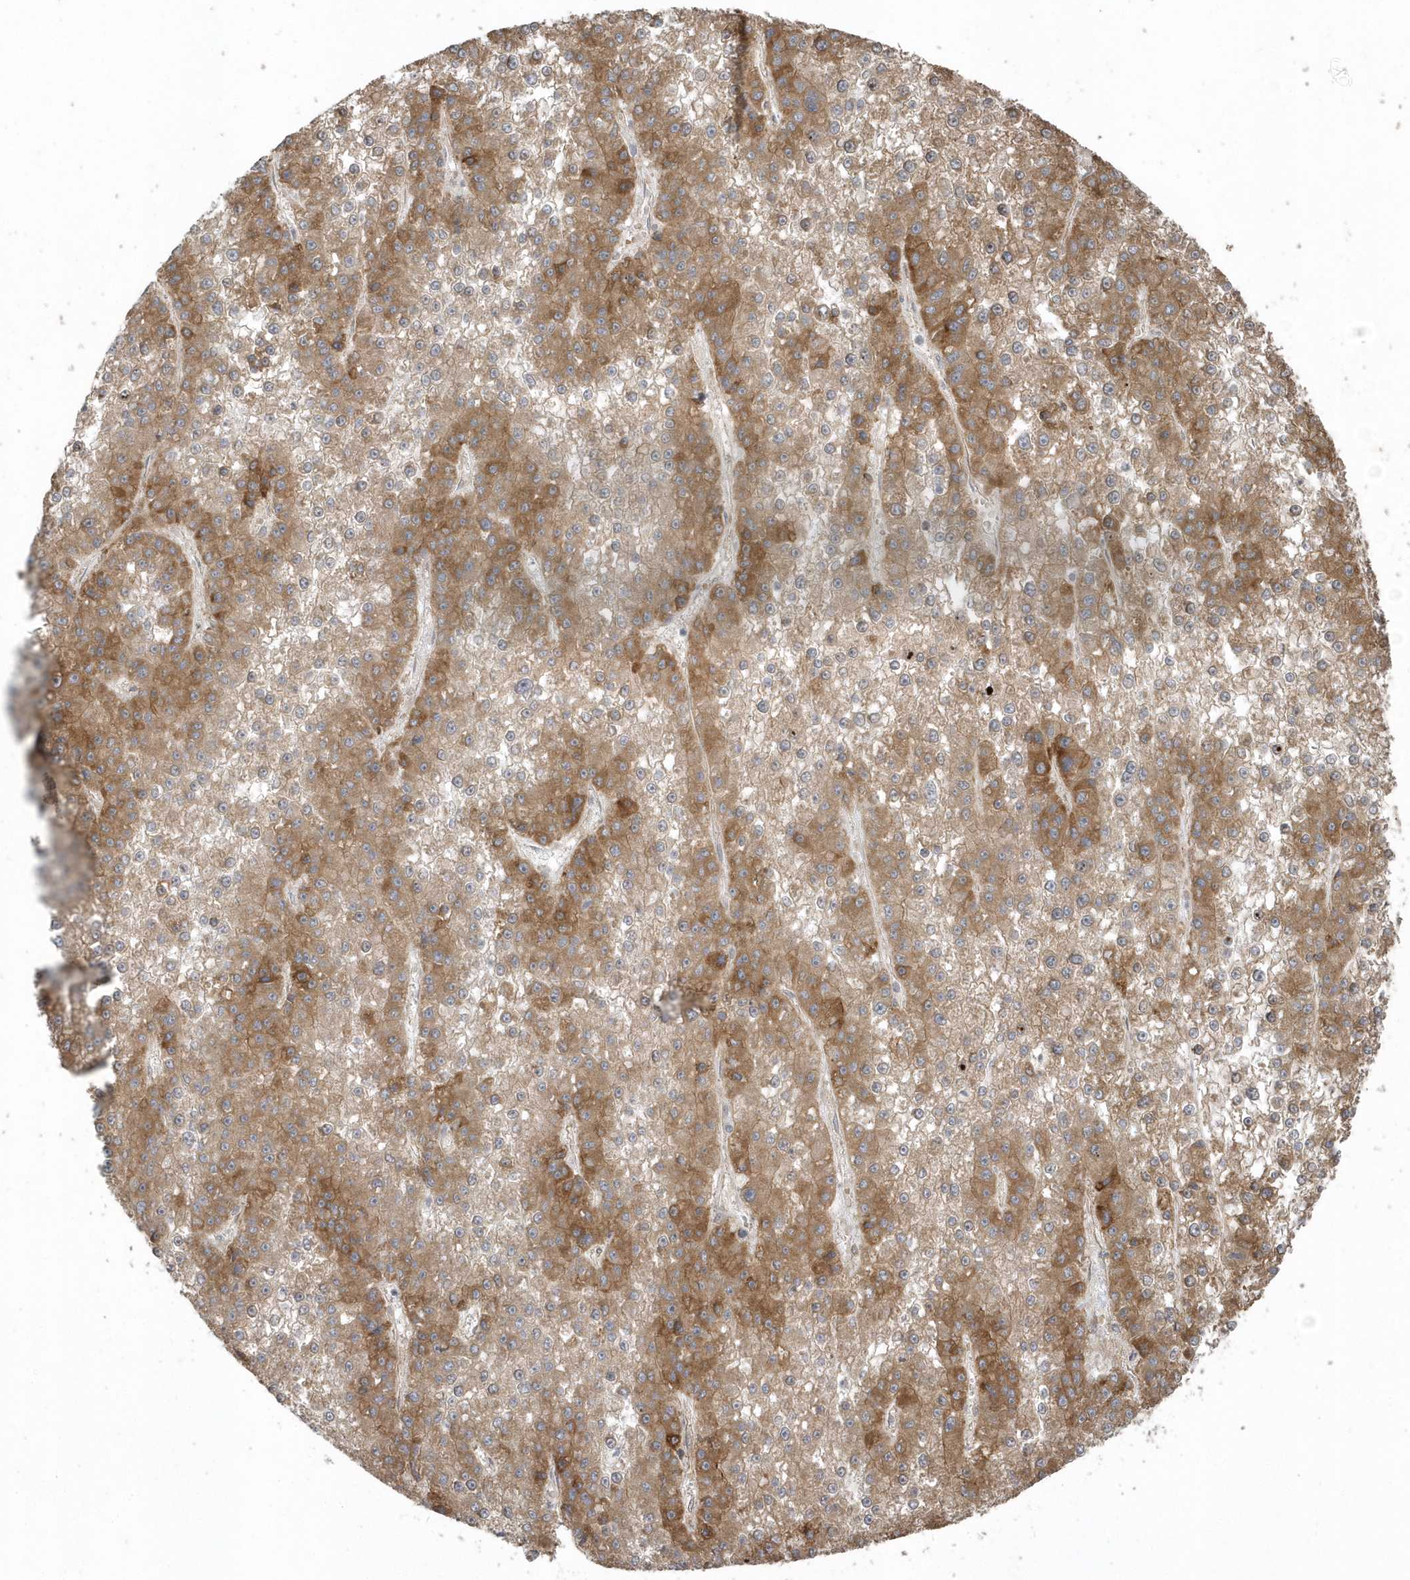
{"staining": {"intensity": "moderate", "quantity": ">75%", "location": "cytoplasmic/membranous"}, "tissue": "liver cancer", "cell_type": "Tumor cells", "image_type": "cancer", "snomed": [{"axis": "morphology", "description": "Carcinoma, Hepatocellular, NOS"}, {"axis": "topography", "description": "Liver"}], "caption": "Immunohistochemistry (IHC) photomicrograph of neoplastic tissue: human liver hepatocellular carcinoma stained using immunohistochemistry (IHC) shows medium levels of moderate protein expression localized specifically in the cytoplasmic/membranous of tumor cells, appearing as a cytoplasmic/membranous brown color.", "gene": "HERPUD1", "patient": {"sex": "female", "age": 73}}